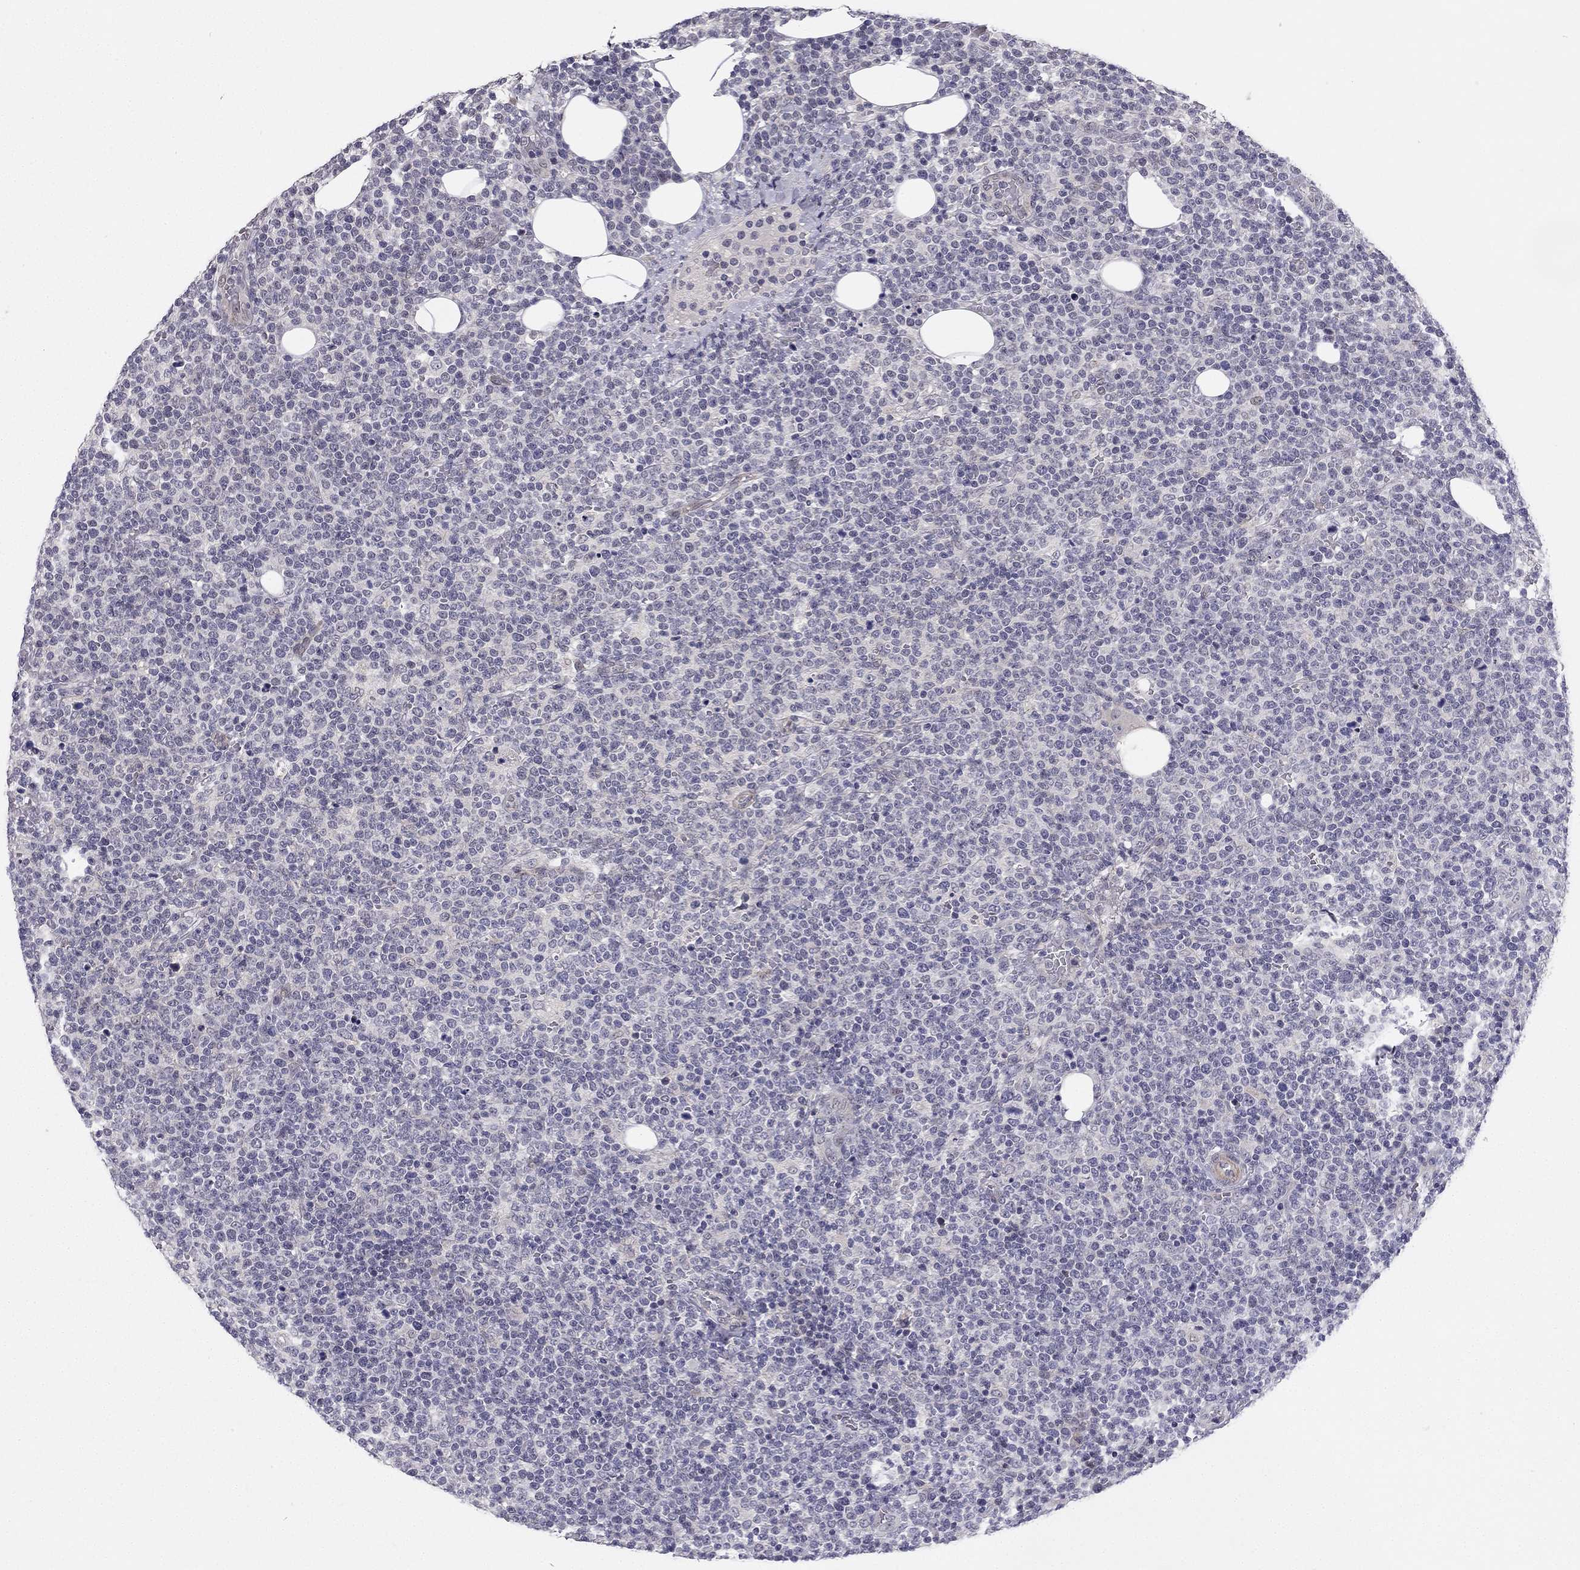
{"staining": {"intensity": "negative", "quantity": "none", "location": "none"}, "tissue": "lymphoma", "cell_type": "Tumor cells", "image_type": "cancer", "snomed": [{"axis": "morphology", "description": "Malignant lymphoma, non-Hodgkin's type, High grade"}, {"axis": "topography", "description": "Lymph node"}], "caption": "Immunohistochemistry micrograph of neoplastic tissue: lymphoma stained with DAB exhibits no significant protein expression in tumor cells.", "gene": "CHST8", "patient": {"sex": "male", "age": 61}}